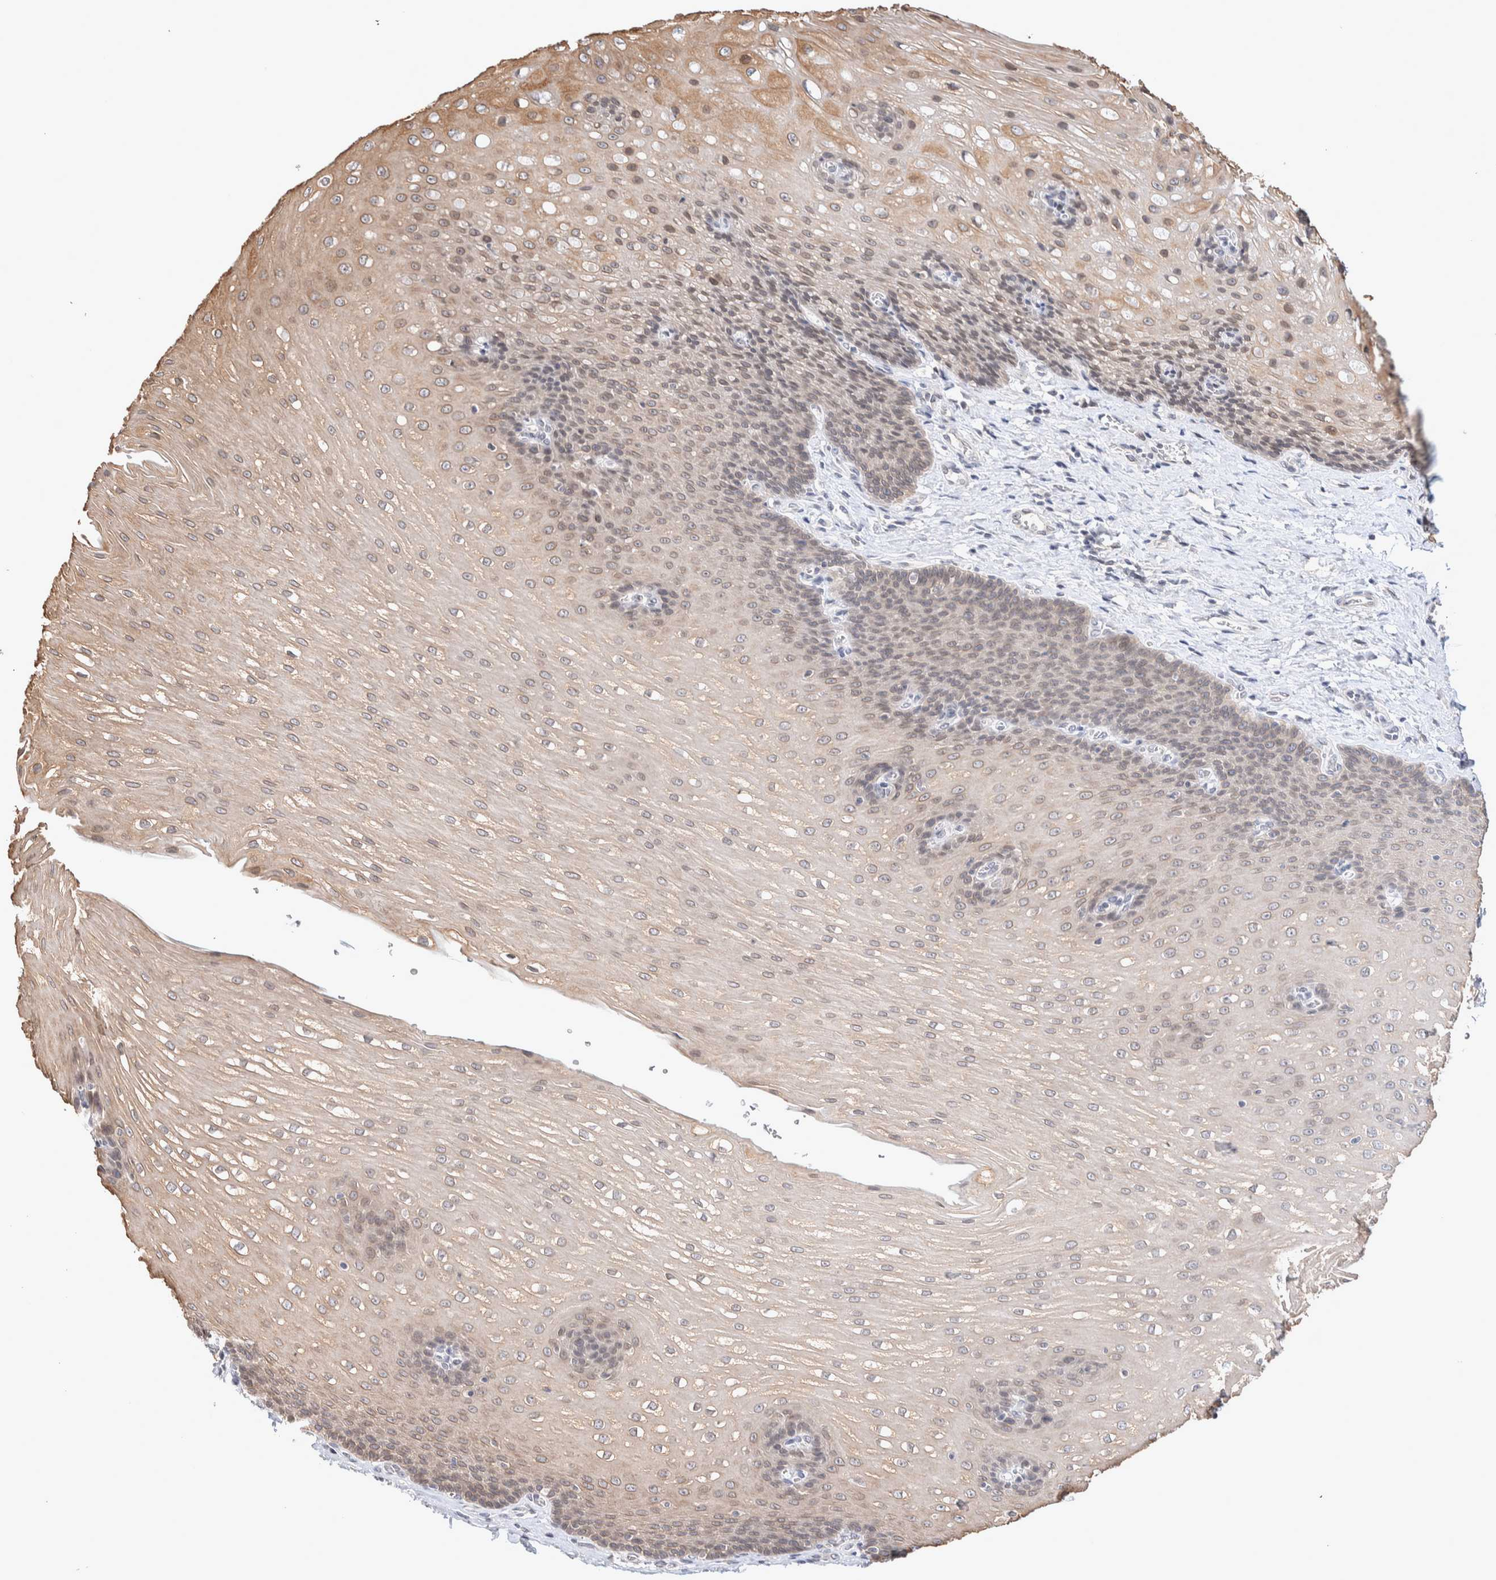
{"staining": {"intensity": "moderate", "quantity": "<25%", "location": "cytoplasmic/membranous,nuclear"}, "tissue": "esophagus", "cell_type": "Squamous epithelial cells", "image_type": "normal", "snomed": [{"axis": "morphology", "description": "Normal tissue, NOS"}, {"axis": "topography", "description": "Esophagus"}], "caption": "Moderate cytoplasmic/membranous,nuclear staining is appreciated in about <25% of squamous epithelial cells in unremarkable esophagus. The staining was performed using DAB (3,3'-diaminobenzidine), with brown indicating positive protein expression. Nuclei are stained blue with hematoxylin.", "gene": "CRAT", "patient": {"sex": "male", "age": 48}}